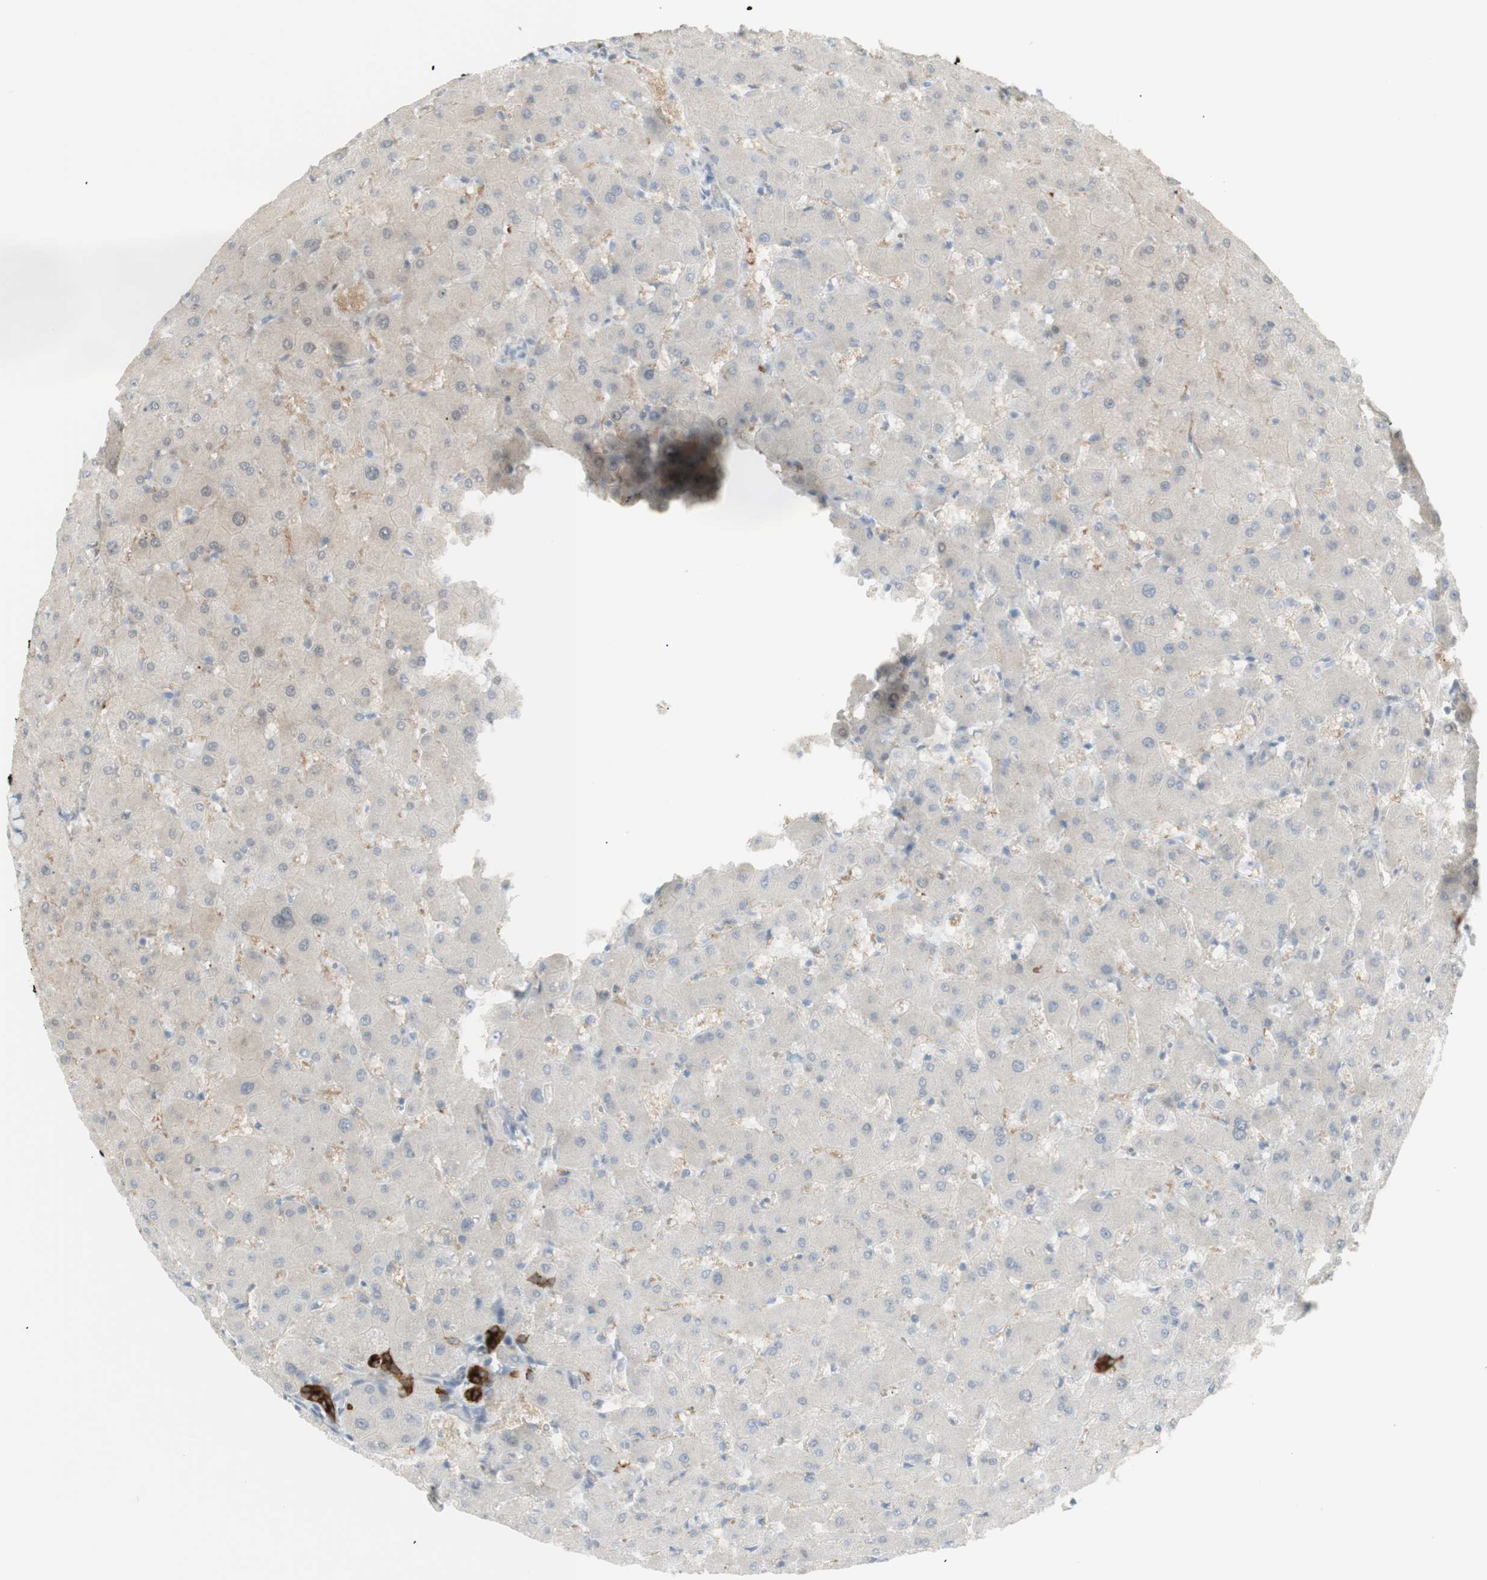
{"staining": {"intensity": "strong", "quantity": ">75%", "location": "cytoplasmic/membranous"}, "tissue": "liver", "cell_type": "Cholangiocytes", "image_type": "normal", "snomed": [{"axis": "morphology", "description": "Normal tissue, NOS"}, {"axis": "topography", "description": "Liver"}], "caption": "Immunohistochemical staining of benign liver displays high levels of strong cytoplasmic/membranous staining in approximately >75% of cholangiocytes. The staining is performed using DAB brown chromogen to label protein expression. The nuclei are counter-stained blue using hematoxylin.", "gene": "NDST4", "patient": {"sex": "female", "age": 63}}